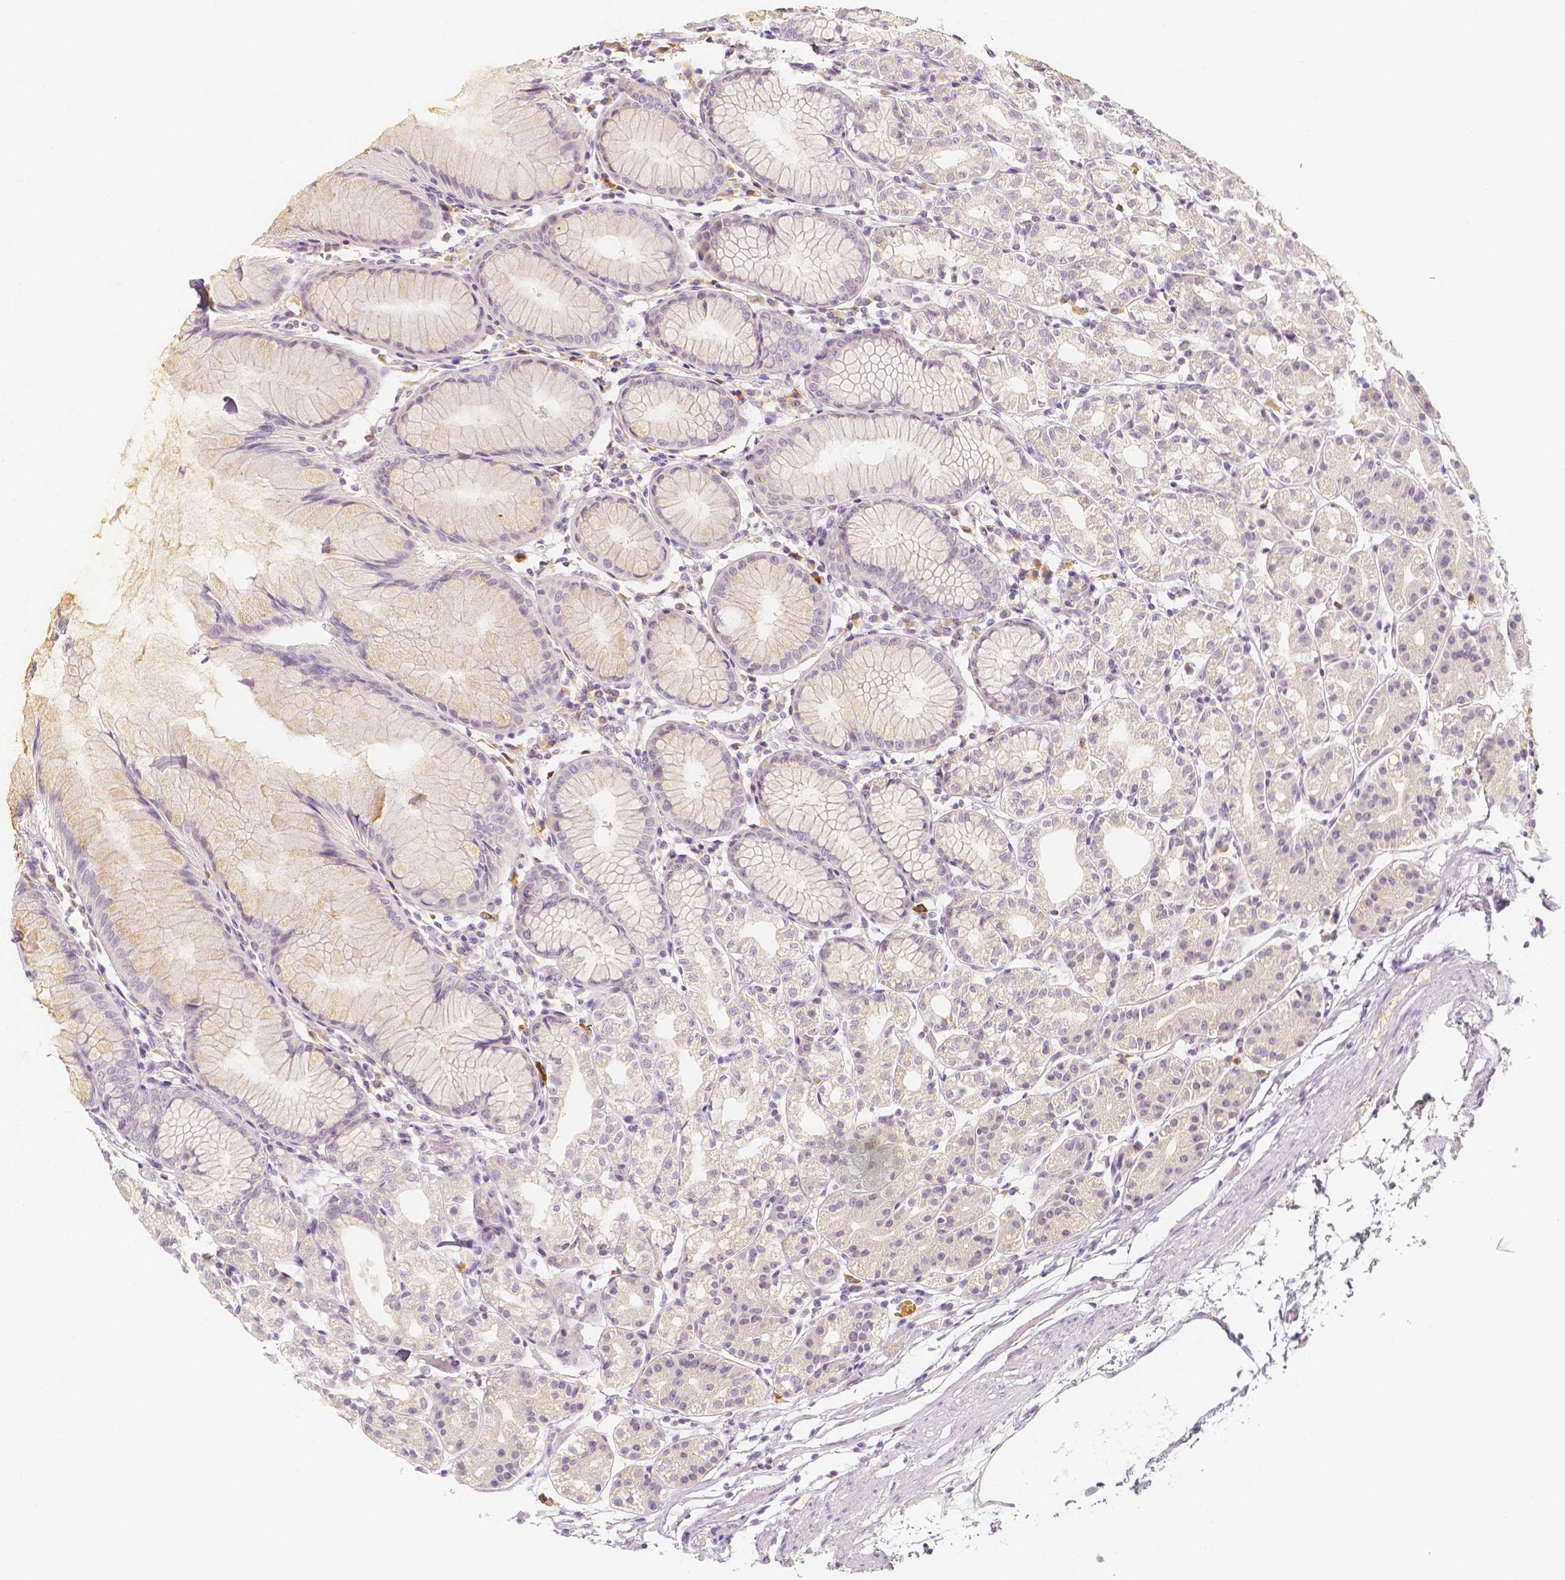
{"staining": {"intensity": "negative", "quantity": "none", "location": "none"}, "tissue": "stomach", "cell_type": "Glandular cells", "image_type": "normal", "snomed": [{"axis": "morphology", "description": "Normal tissue, NOS"}, {"axis": "topography", "description": "Stomach"}], "caption": "The immunohistochemistry photomicrograph has no significant staining in glandular cells of stomach. Brightfield microscopy of IHC stained with DAB (brown) and hematoxylin (blue), captured at high magnification.", "gene": "BATF", "patient": {"sex": "female", "age": 57}}